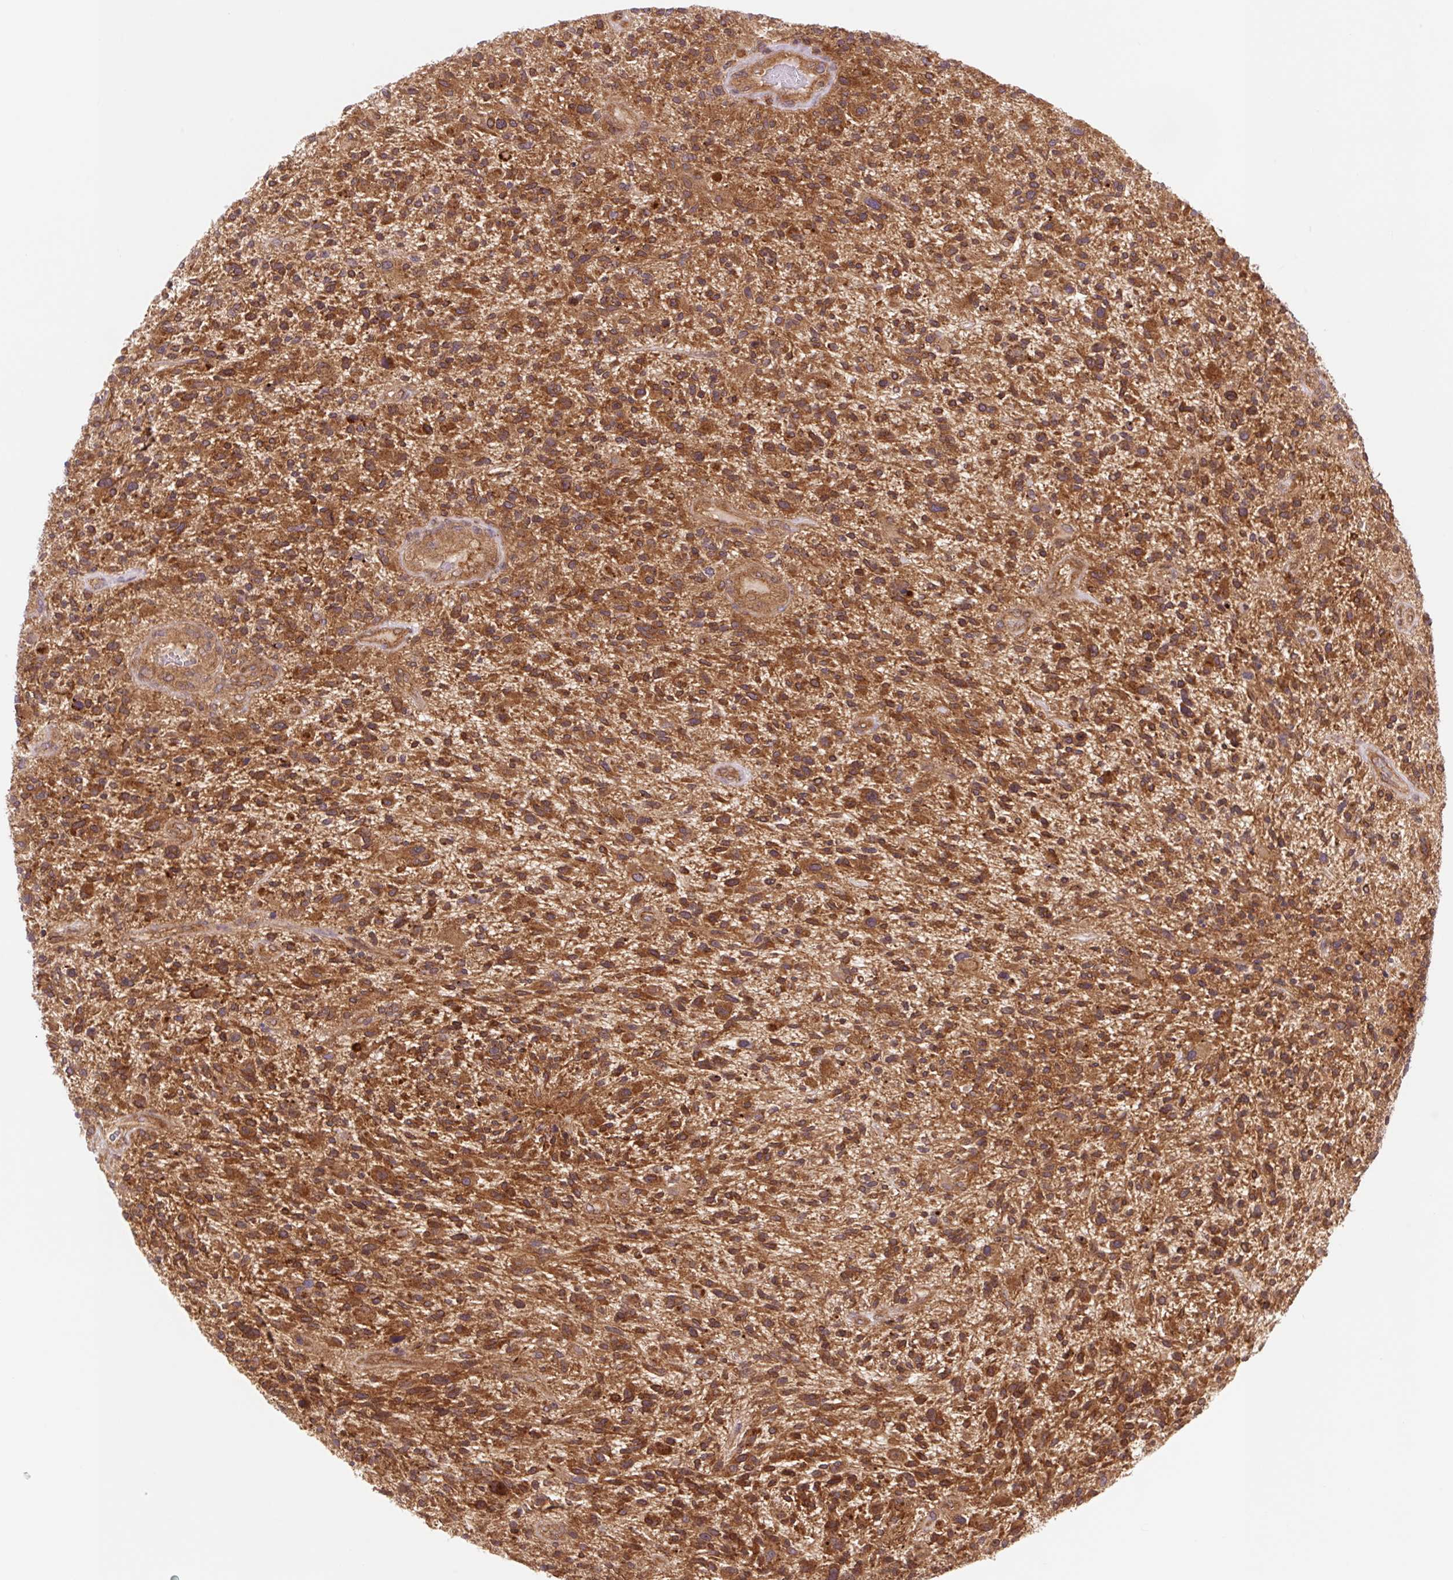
{"staining": {"intensity": "strong", "quantity": ">75%", "location": "cytoplasmic/membranous,nuclear"}, "tissue": "glioma", "cell_type": "Tumor cells", "image_type": "cancer", "snomed": [{"axis": "morphology", "description": "Glioma, malignant, High grade"}, {"axis": "topography", "description": "Brain"}], "caption": "Human malignant high-grade glioma stained with a brown dye displays strong cytoplasmic/membranous and nuclear positive positivity in approximately >75% of tumor cells.", "gene": "VPS4A", "patient": {"sex": "male", "age": 47}}